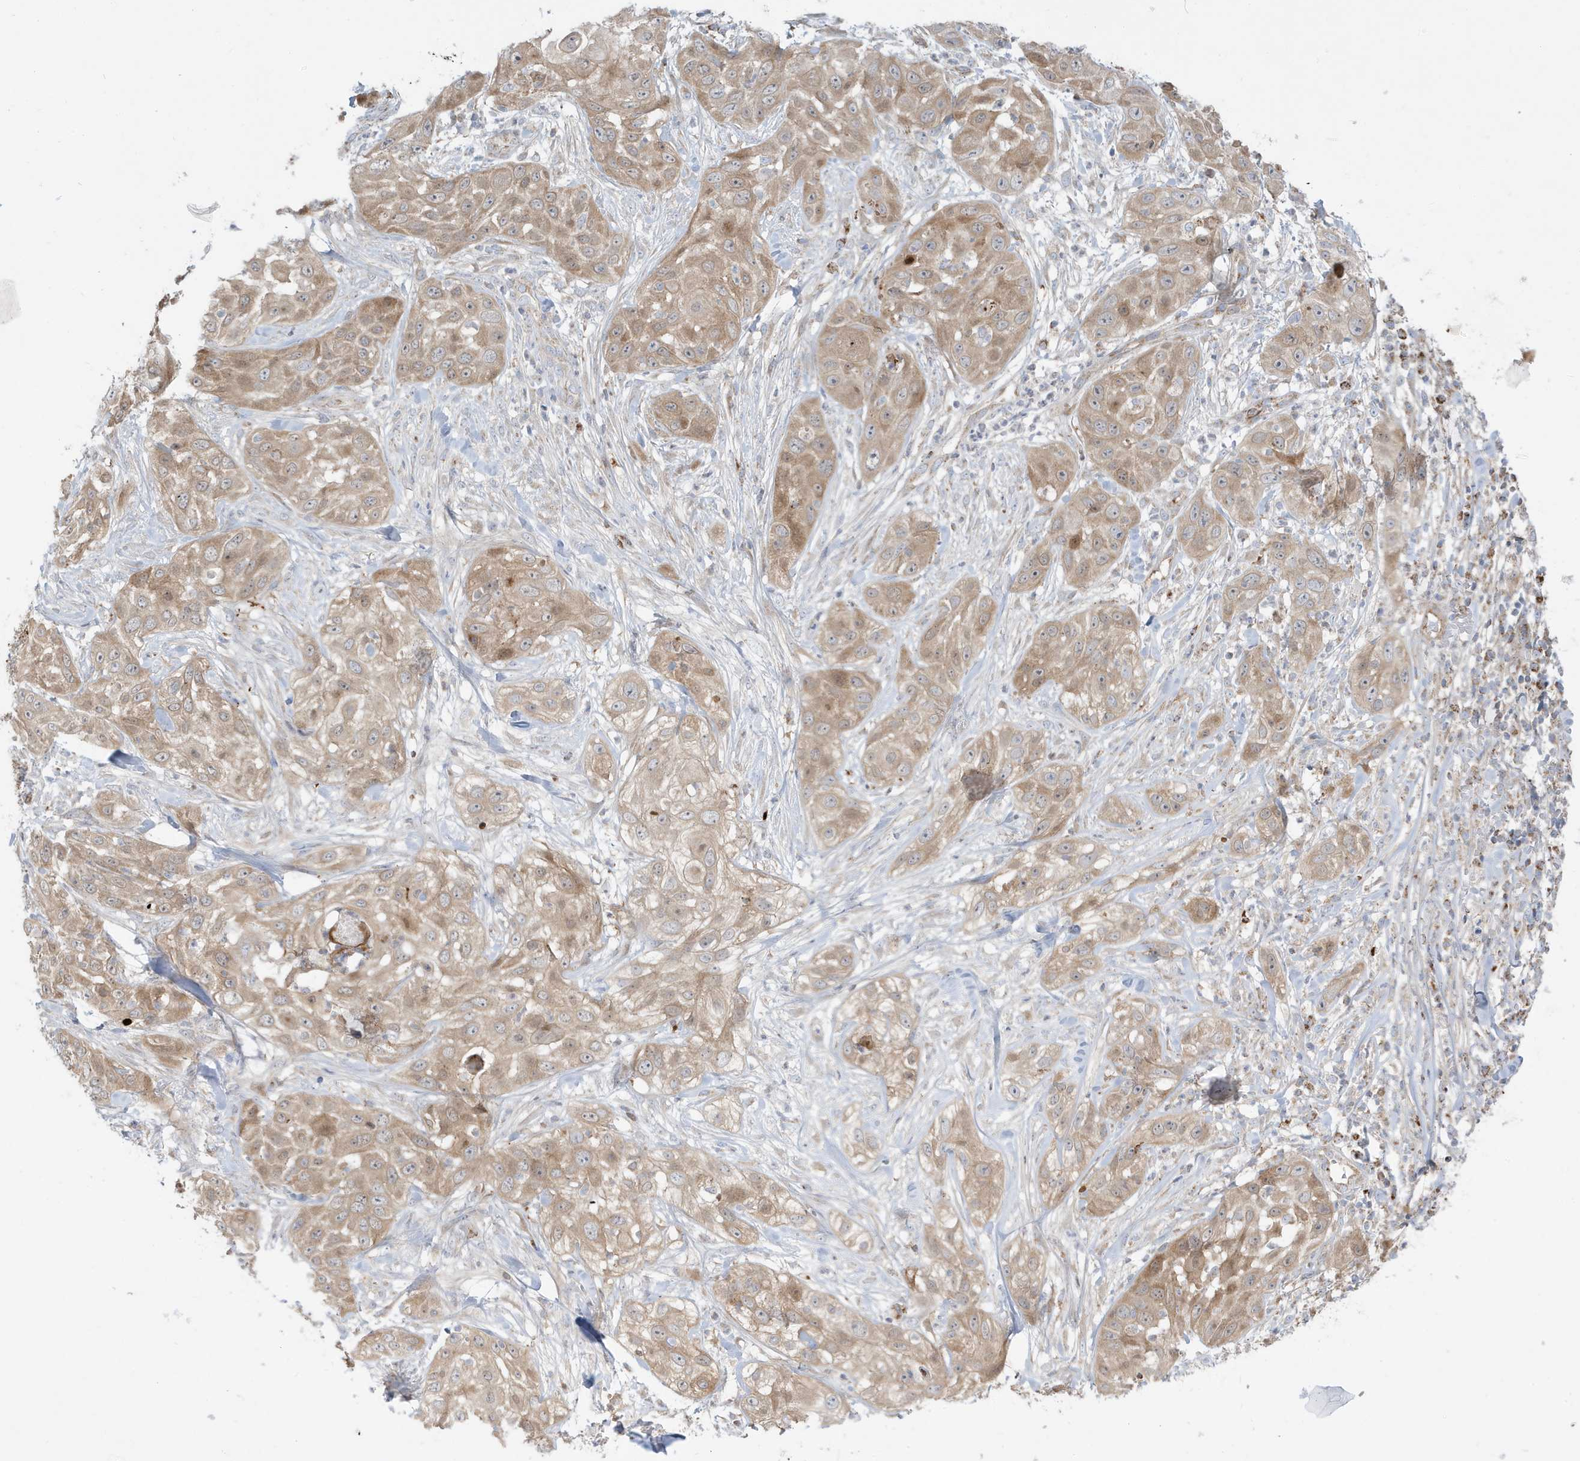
{"staining": {"intensity": "moderate", "quantity": ">75%", "location": "cytoplasmic/membranous"}, "tissue": "skin cancer", "cell_type": "Tumor cells", "image_type": "cancer", "snomed": [{"axis": "morphology", "description": "Squamous cell carcinoma, NOS"}, {"axis": "topography", "description": "Skin"}], "caption": "This micrograph reveals IHC staining of human squamous cell carcinoma (skin), with medium moderate cytoplasmic/membranous expression in approximately >75% of tumor cells.", "gene": "IFT57", "patient": {"sex": "female", "age": 44}}